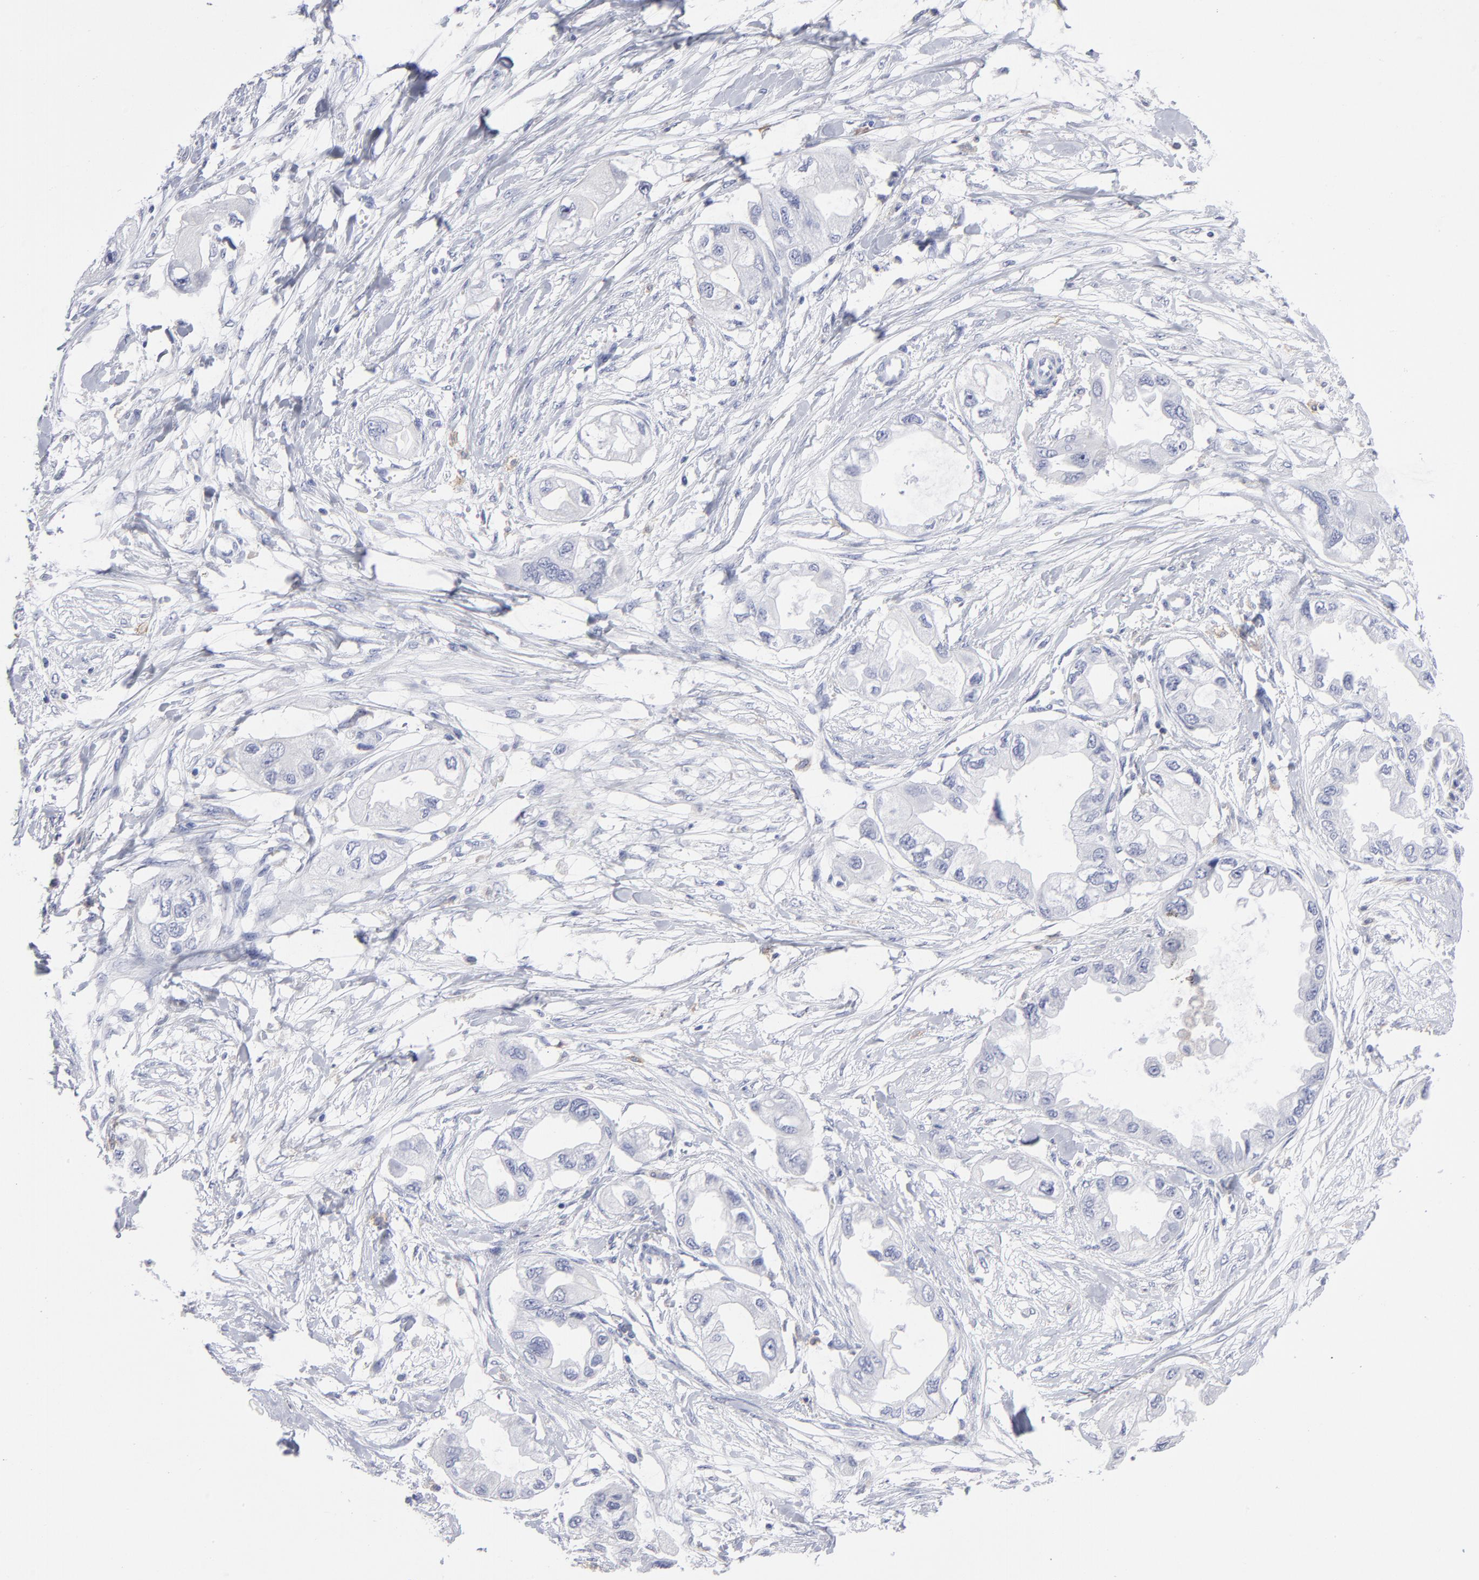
{"staining": {"intensity": "negative", "quantity": "none", "location": "none"}, "tissue": "endometrial cancer", "cell_type": "Tumor cells", "image_type": "cancer", "snomed": [{"axis": "morphology", "description": "Adenocarcinoma, NOS"}, {"axis": "topography", "description": "Endometrium"}], "caption": "Endometrial cancer stained for a protein using immunohistochemistry shows no positivity tumor cells.", "gene": "LAT2", "patient": {"sex": "female", "age": 67}}